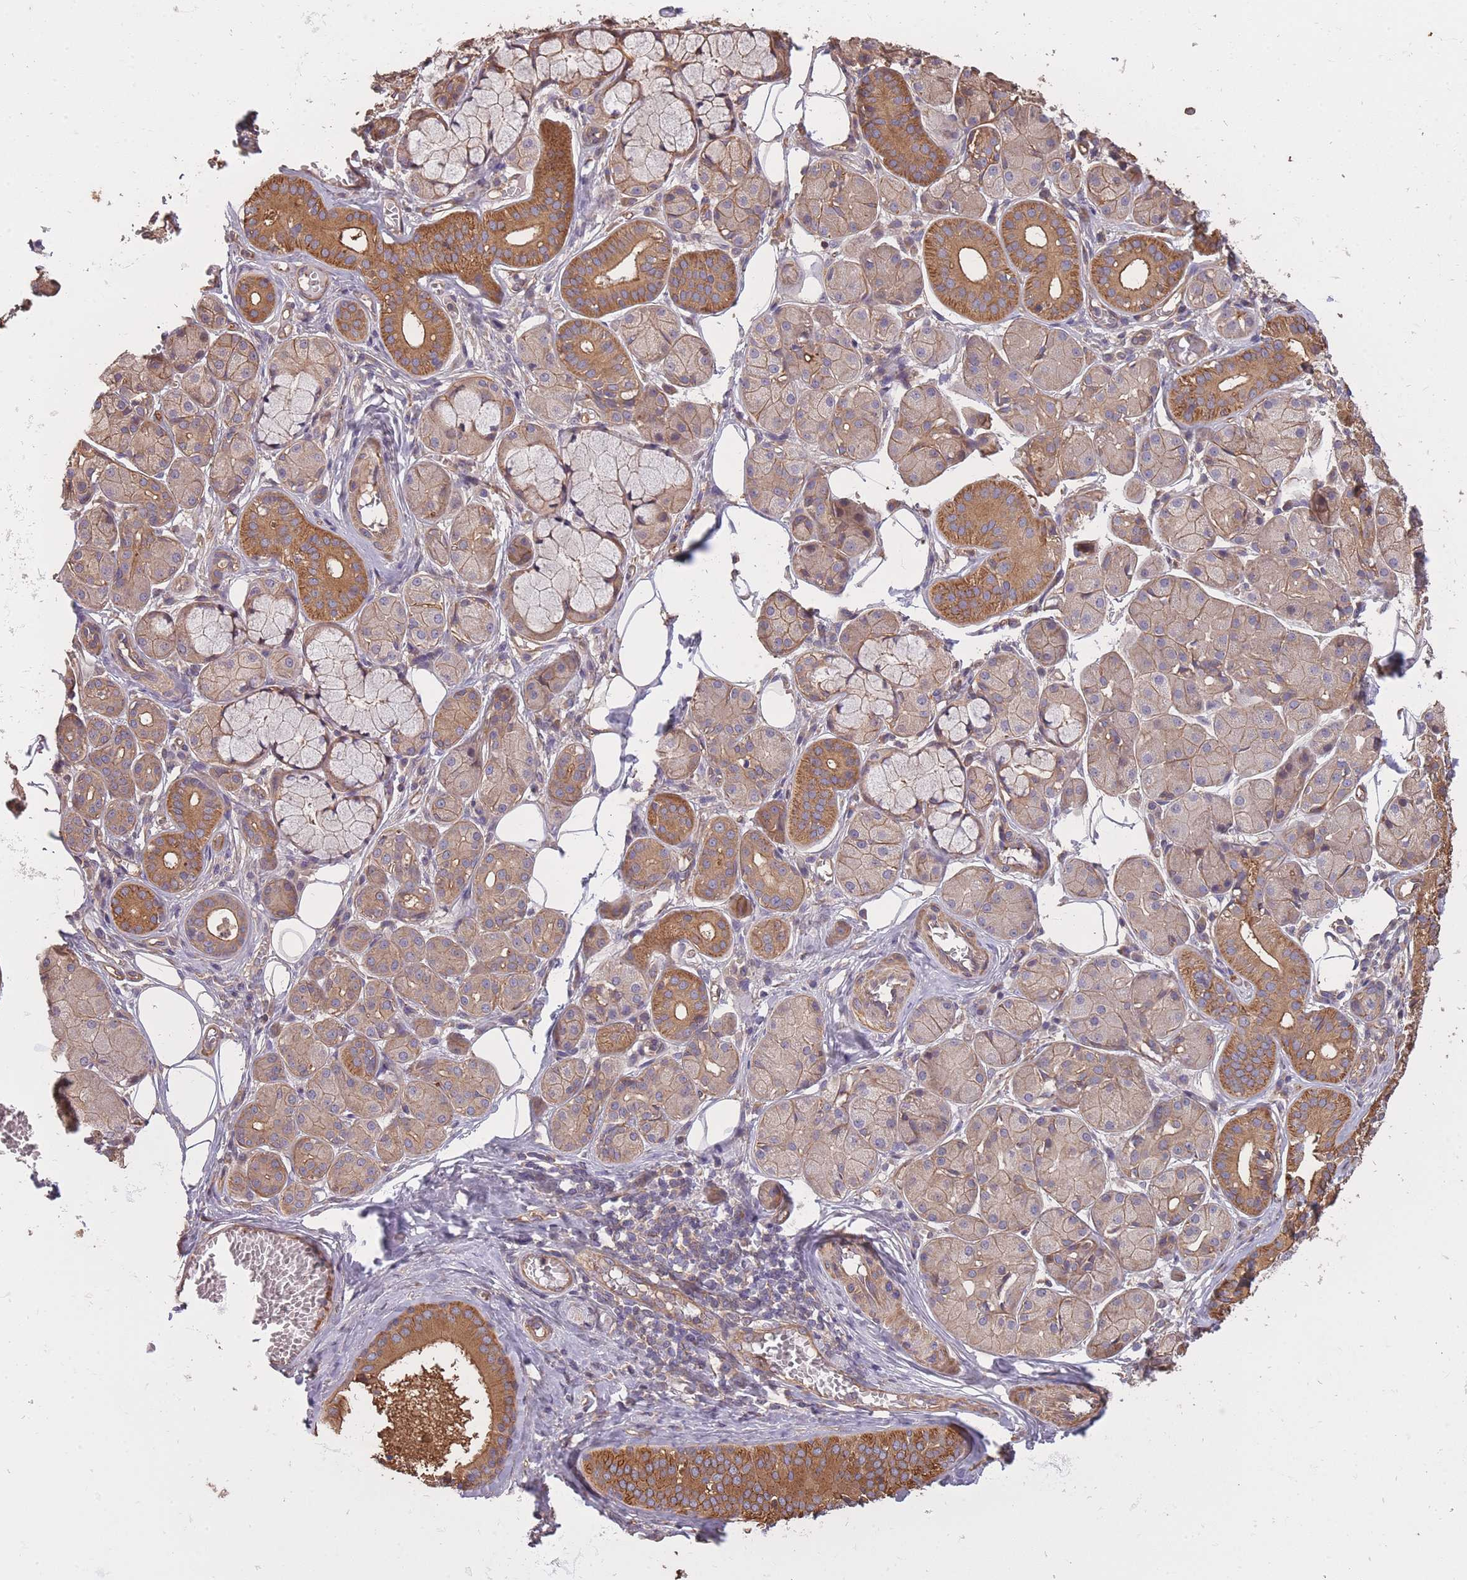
{"staining": {"intensity": "moderate", "quantity": "25%-75%", "location": "cytoplasmic/membranous"}, "tissue": "salivary gland", "cell_type": "Glandular cells", "image_type": "normal", "snomed": [{"axis": "morphology", "description": "Squamous cell carcinoma, NOS"}, {"axis": "topography", "description": "Skin"}, {"axis": "topography", "description": "Head-Neck"}], "caption": "Immunohistochemical staining of unremarkable salivary gland demonstrates 25%-75% levels of moderate cytoplasmic/membranous protein positivity in approximately 25%-75% of glandular cells.", "gene": "ARMH3", "patient": {"sex": "male", "age": 80}}